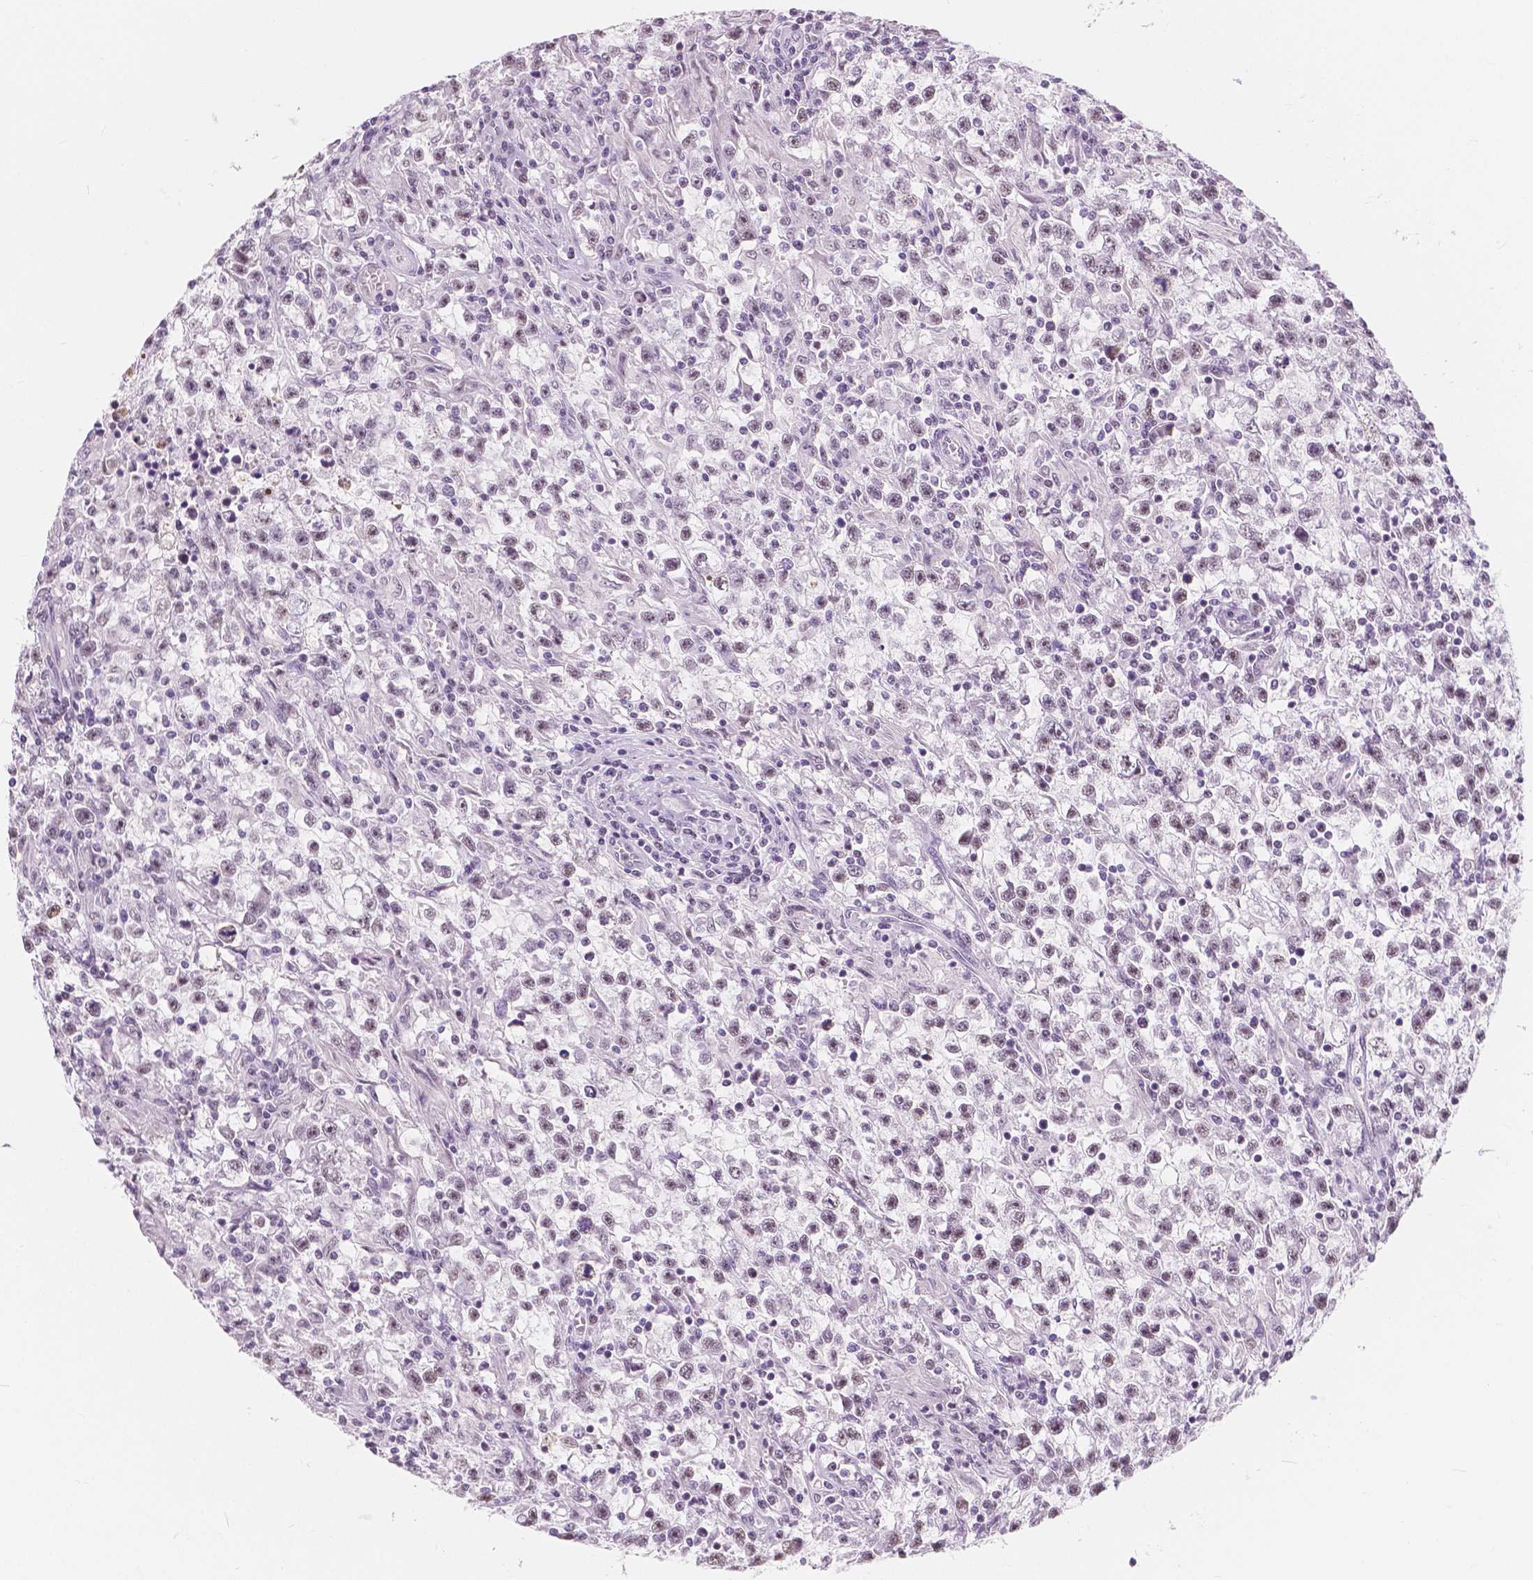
{"staining": {"intensity": "weak", "quantity": "<25%", "location": "nuclear"}, "tissue": "testis cancer", "cell_type": "Tumor cells", "image_type": "cancer", "snomed": [{"axis": "morphology", "description": "Seminoma, NOS"}, {"axis": "topography", "description": "Testis"}], "caption": "Seminoma (testis) stained for a protein using immunohistochemistry (IHC) displays no staining tumor cells.", "gene": "NOLC1", "patient": {"sex": "male", "age": 31}}